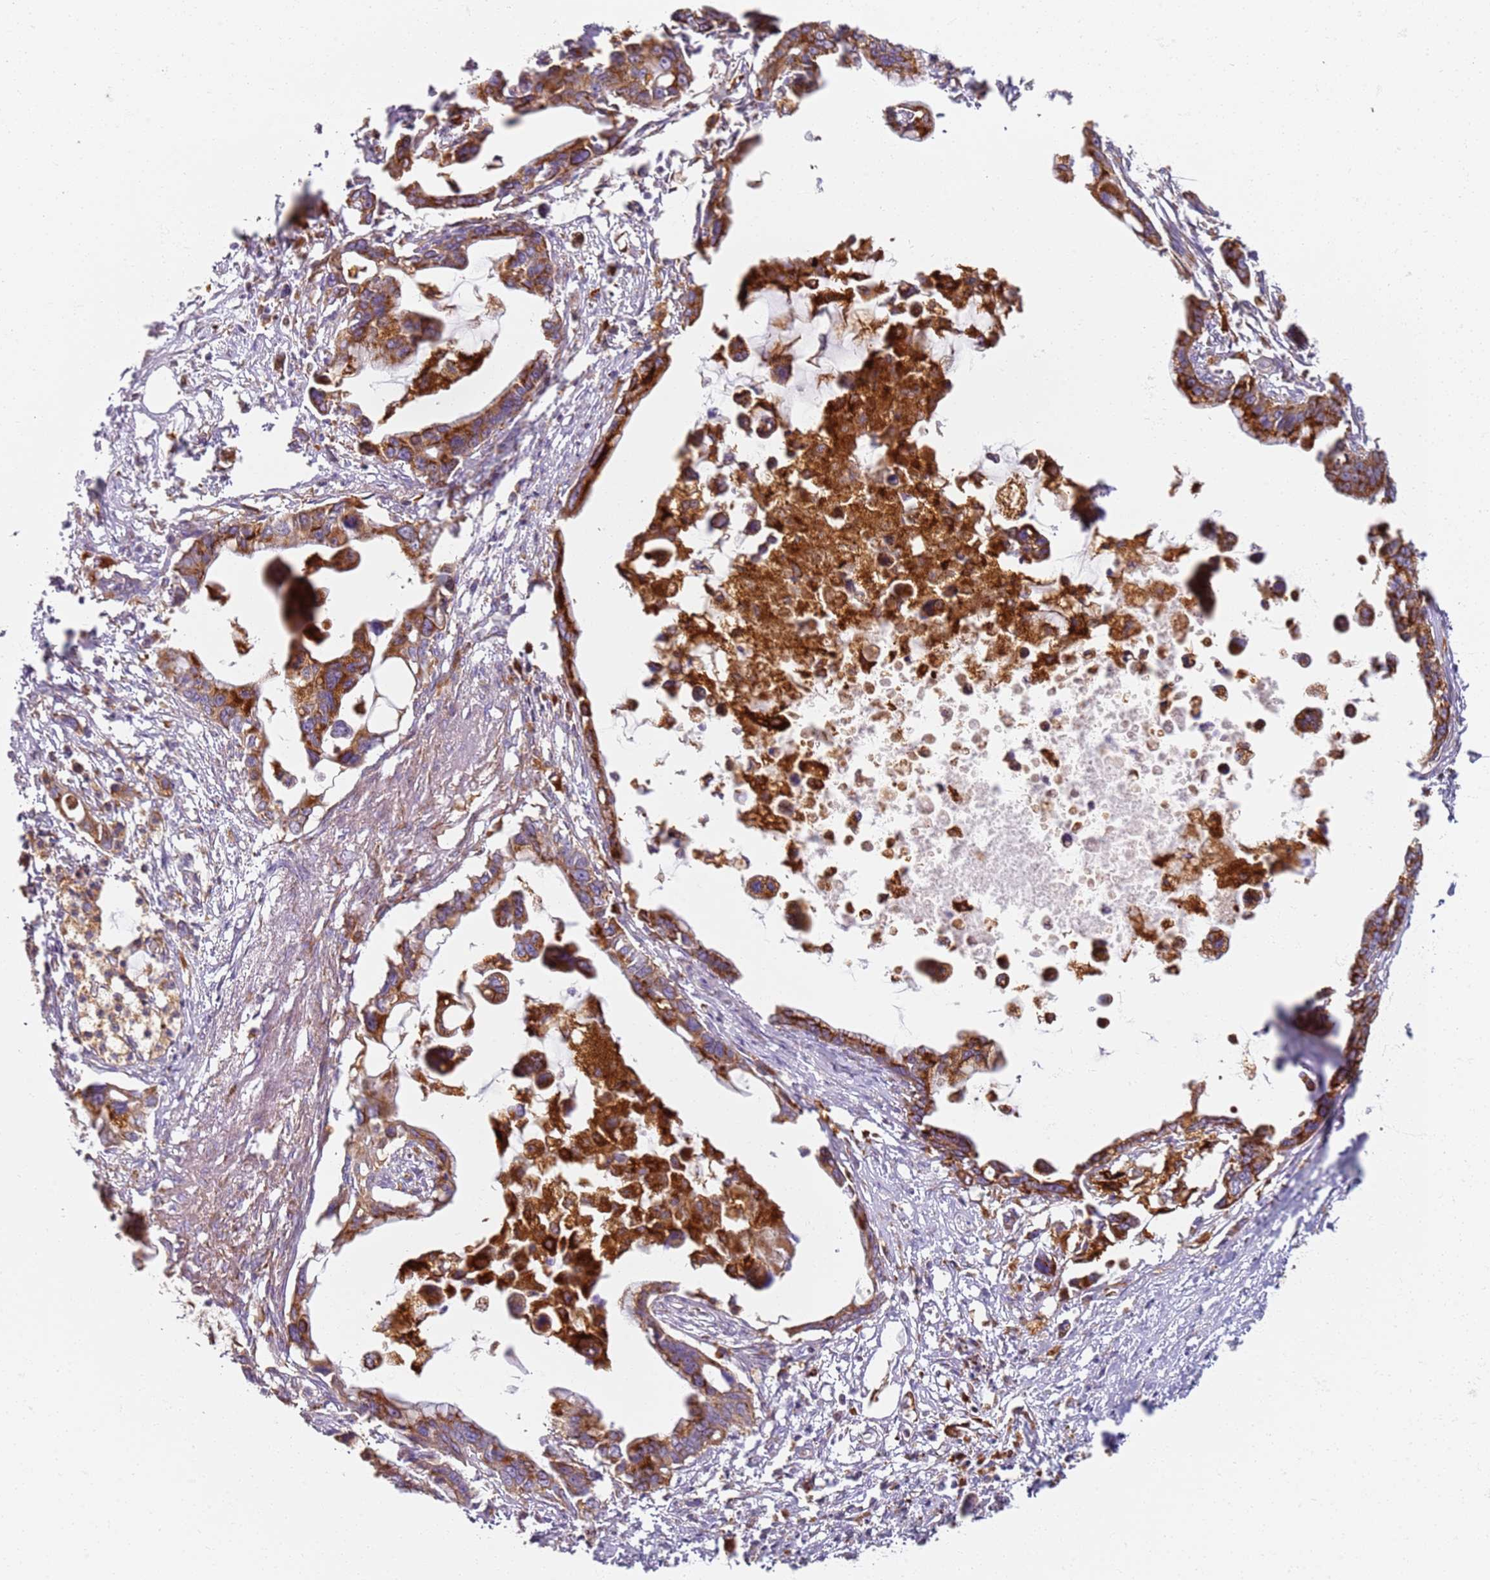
{"staining": {"intensity": "moderate", "quantity": ">75%", "location": "cytoplasmic/membranous"}, "tissue": "pancreatic cancer", "cell_type": "Tumor cells", "image_type": "cancer", "snomed": [{"axis": "morphology", "description": "Adenocarcinoma, NOS"}, {"axis": "topography", "description": "Pancreas"}], "caption": "IHC micrograph of human adenocarcinoma (pancreatic) stained for a protein (brown), which displays medium levels of moderate cytoplasmic/membranous positivity in about >75% of tumor cells.", "gene": "PROKR2", "patient": {"sex": "female", "age": 83}}